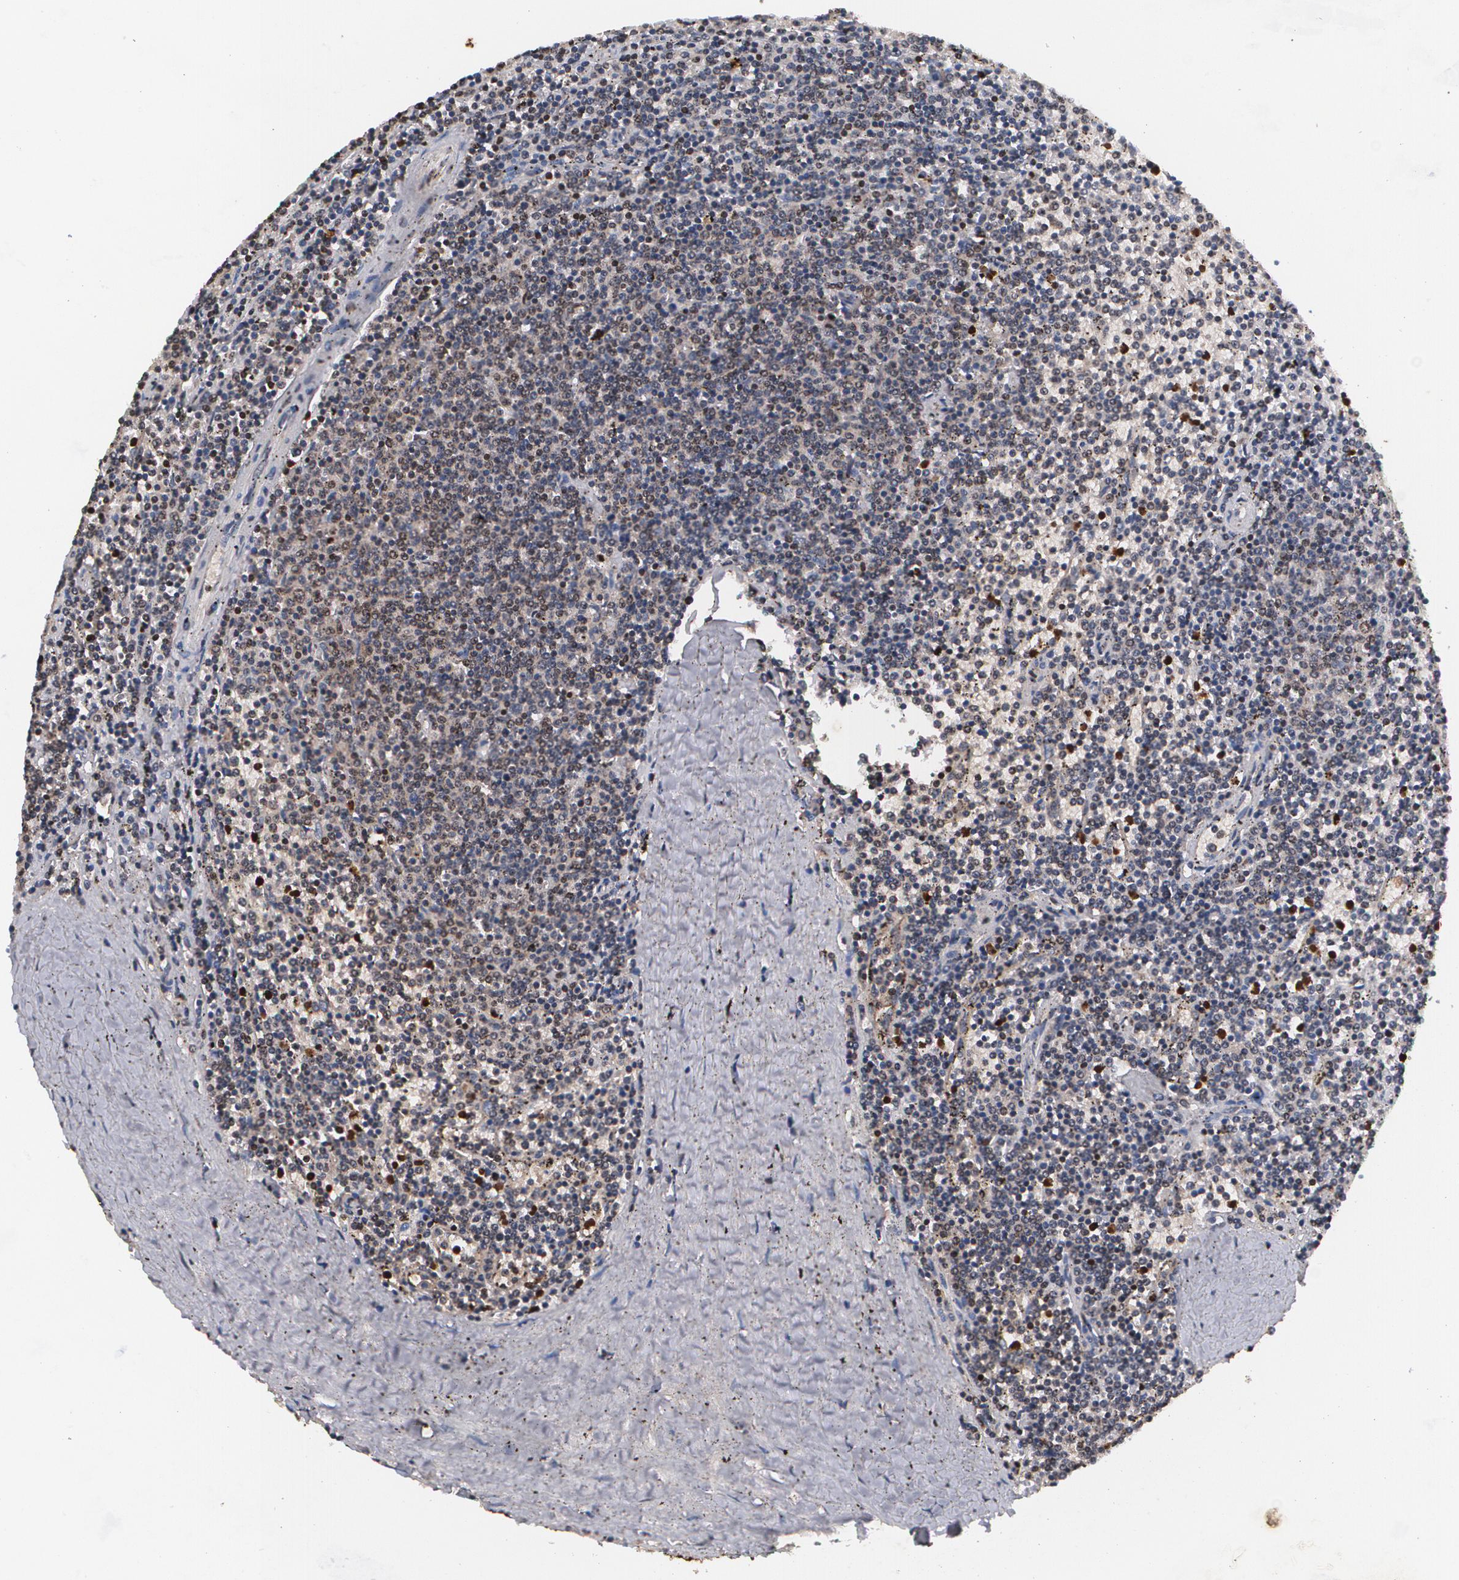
{"staining": {"intensity": "moderate", "quantity": "25%-75%", "location": "cytoplasmic/membranous,nuclear"}, "tissue": "lymphoma", "cell_type": "Tumor cells", "image_type": "cancer", "snomed": [{"axis": "morphology", "description": "Malignant lymphoma, non-Hodgkin's type, Low grade"}, {"axis": "topography", "description": "Spleen"}], "caption": "Approximately 25%-75% of tumor cells in malignant lymphoma, non-Hodgkin's type (low-grade) show moderate cytoplasmic/membranous and nuclear protein positivity as visualized by brown immunohistochemical staining.", "gene": "MVP", "patient": {"sex": "female", "age": 50}}